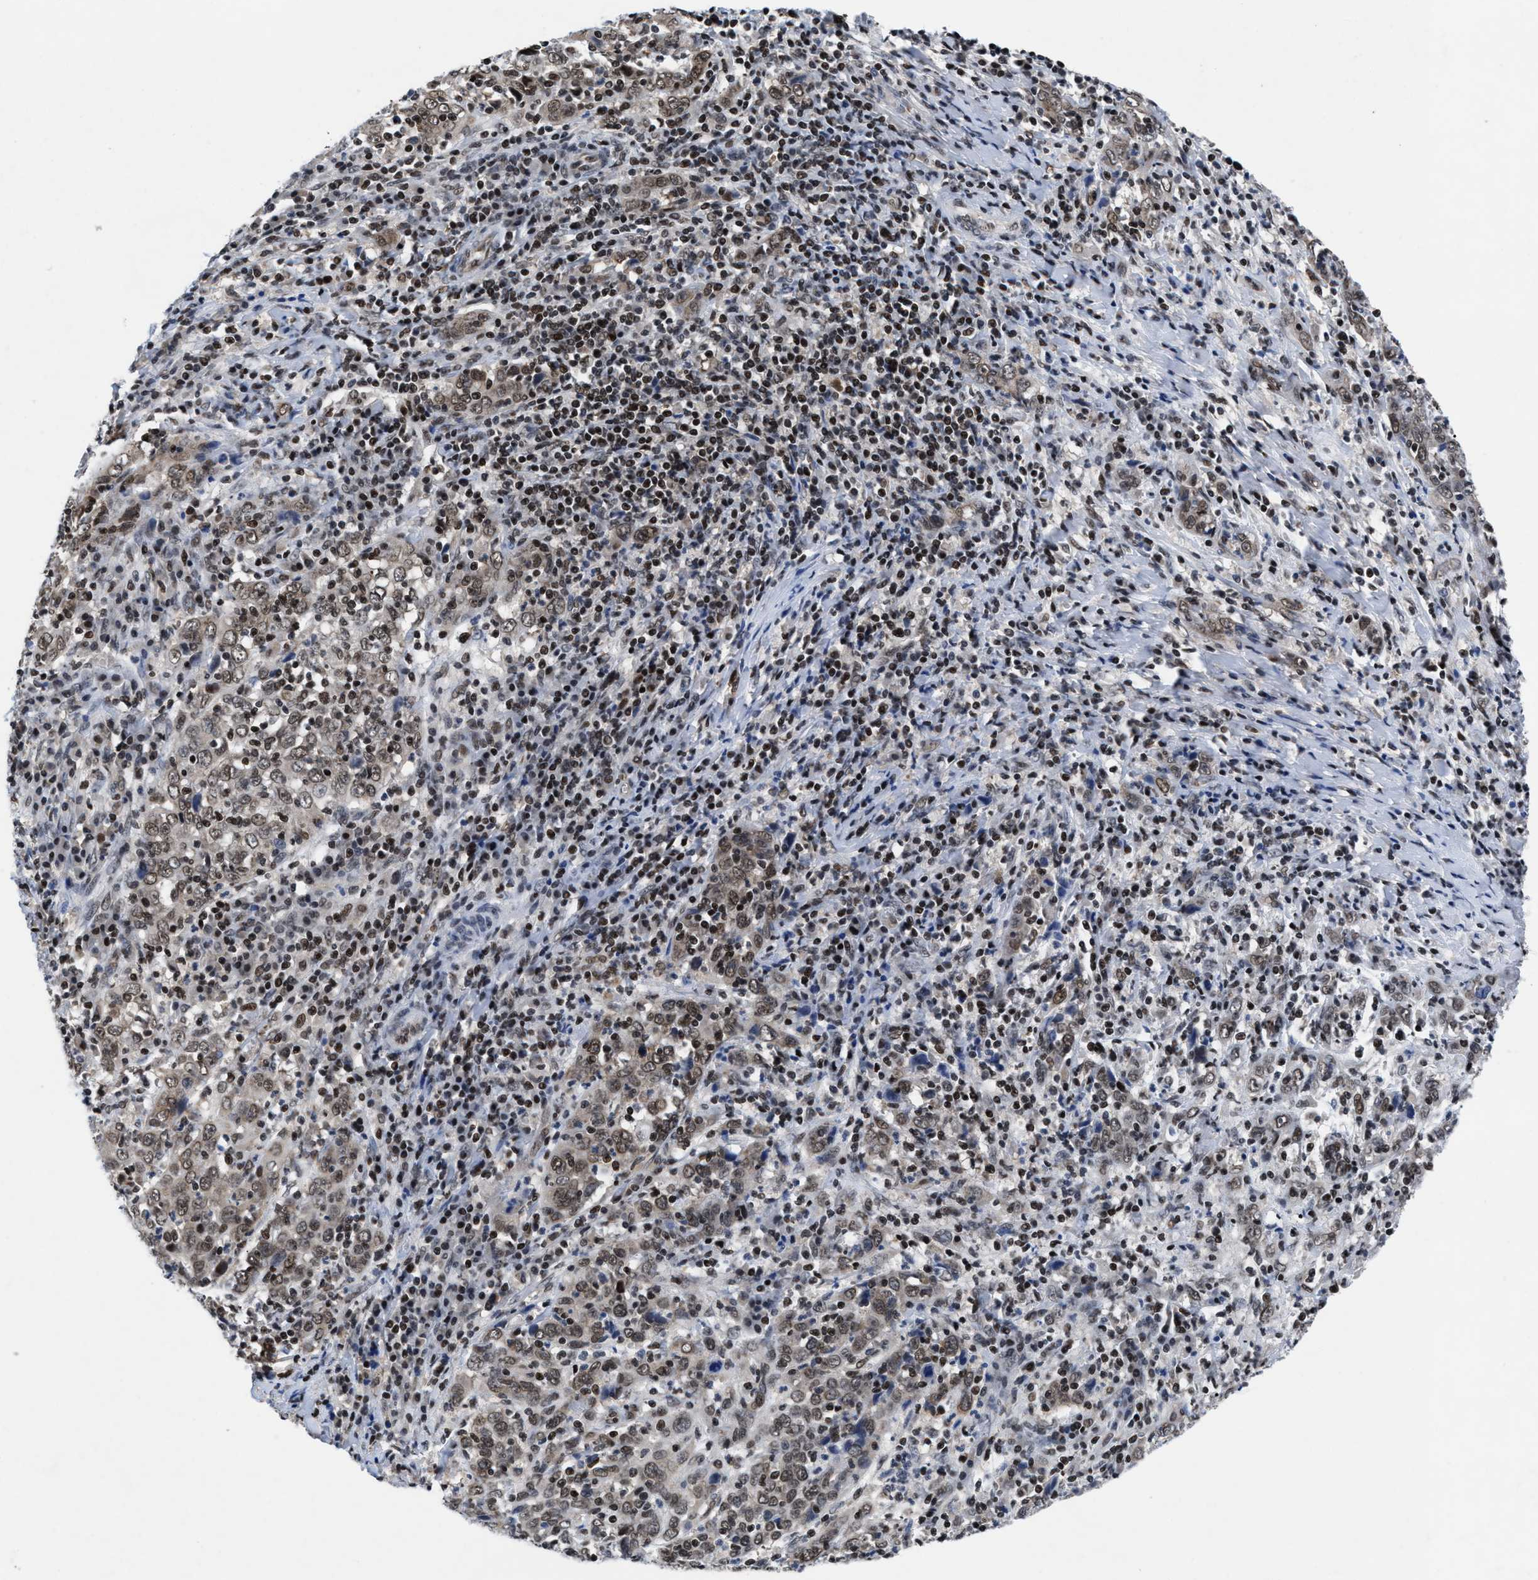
{"staining": {"intensity": "weak", "quantity": ">75%", "location": "nuclear"}, "tissue": "cervical cancer", "cell_type": "Tumor cells", "image_type": "cancer", "snomed": [{"axis": "morphology", "description": "Squamous cell carcinoma, NOS"}, {"axis": "topography", "description": "Cervix"}], "caption": "Immunohistochemistry of human squamous cell carcinoma (cervical) demonstrates low levels of weak nuclear positivity in approximately >75% of tumor cells.", "gene": "WDR81", "patient": {"sex": "female", "age": 46}}